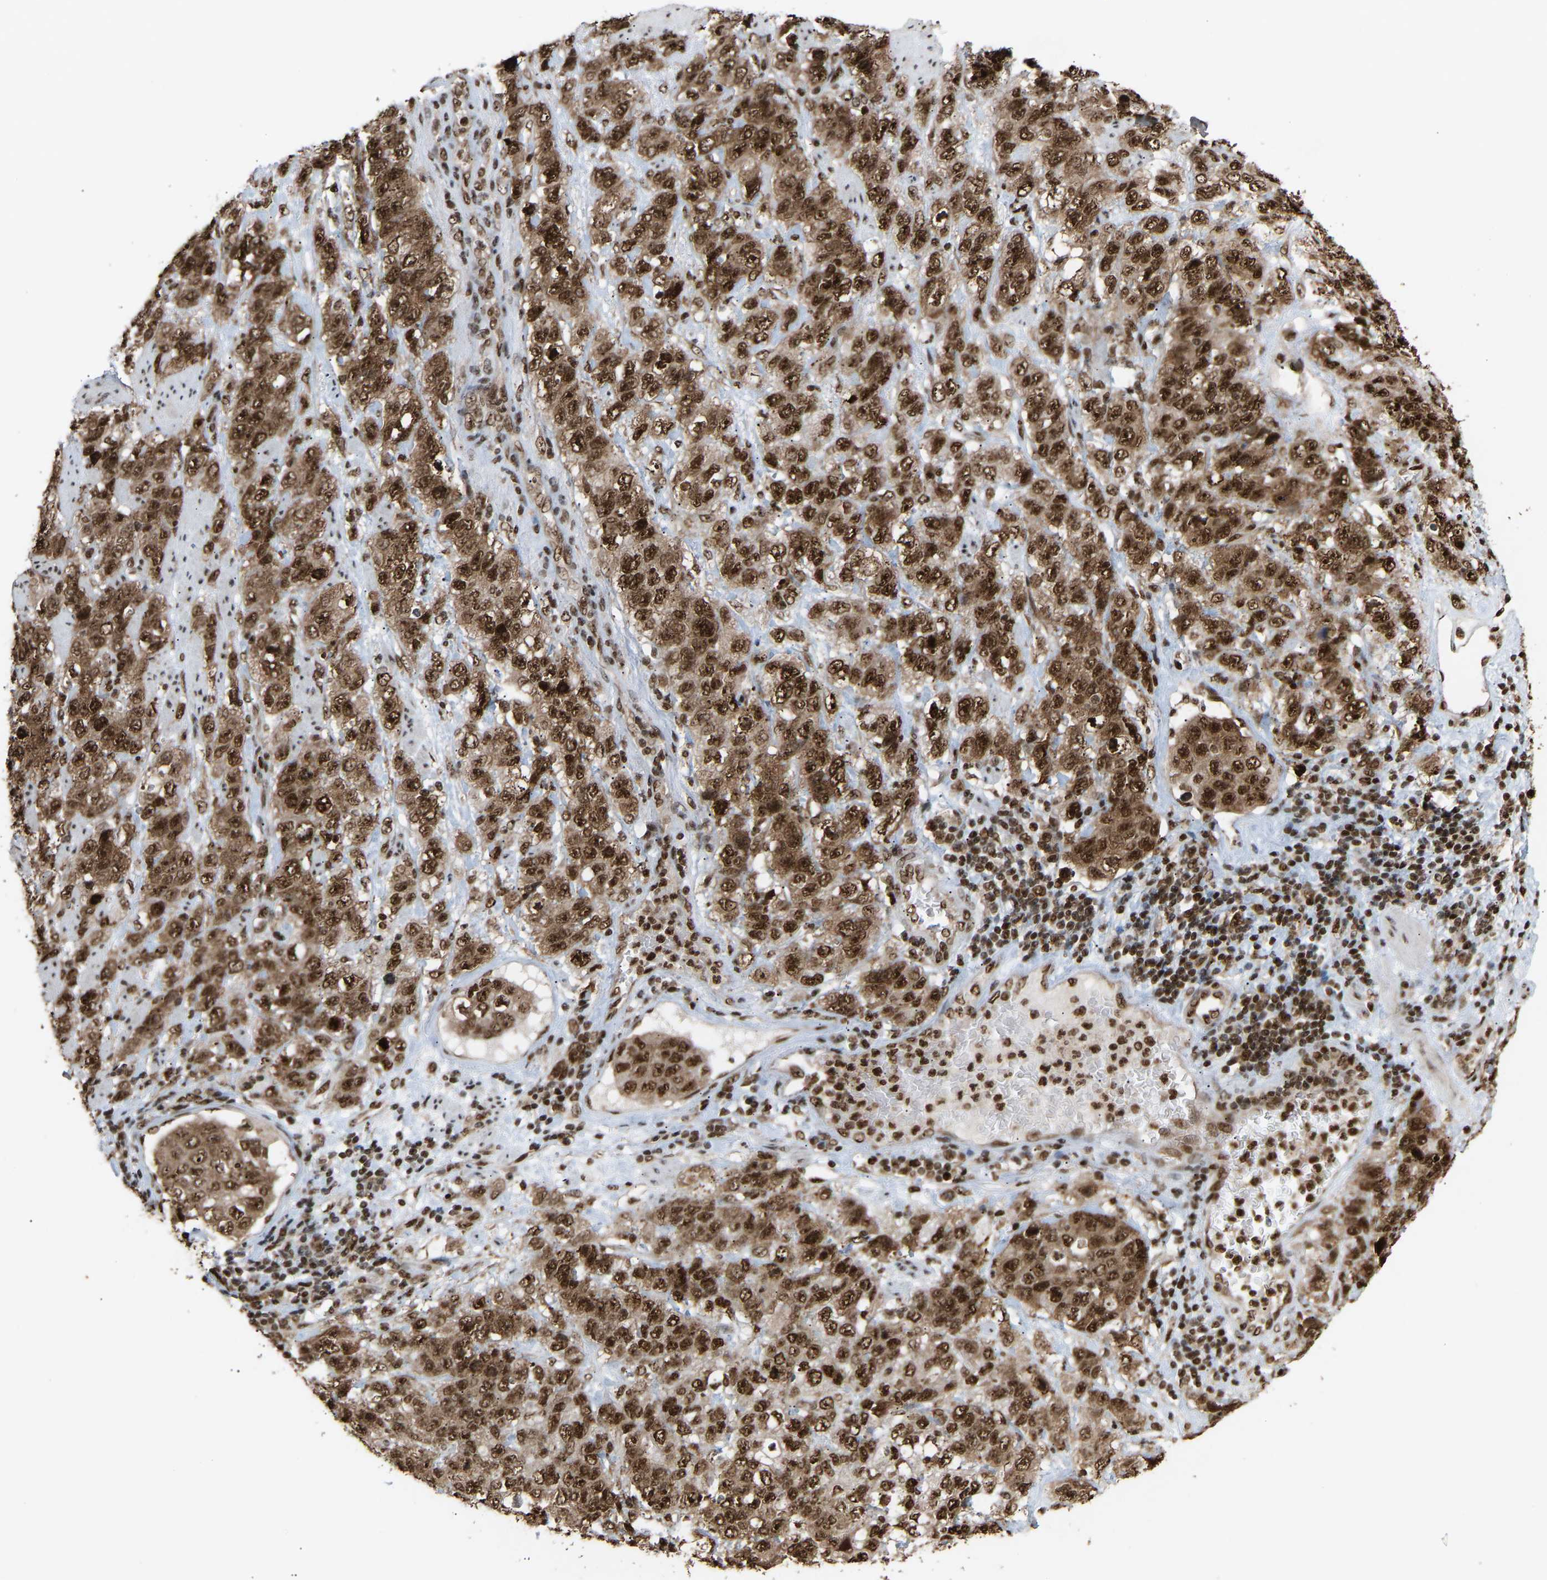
{"staining": {"intensity": "strong", "quantity": ">75%", "location": "cytoplasmic/membranous,nuclear"}, "tissue": "stomach cancer", "cell_type": "Tumor cells", "image_type": "cancer", "snomed": [{"axis": "morphology", "description": "Adenocarcinoma, NOS"}, {"axis": "topography", "description": "Stomach"}], "caption": "Protein staining exhibits strong cytoplasmic/membranous and nuclear positivity in about >75% of tumor cells in stomach cancer.", "gene": "ALYREF", "patient": {"sex": "male", "age": 48}}